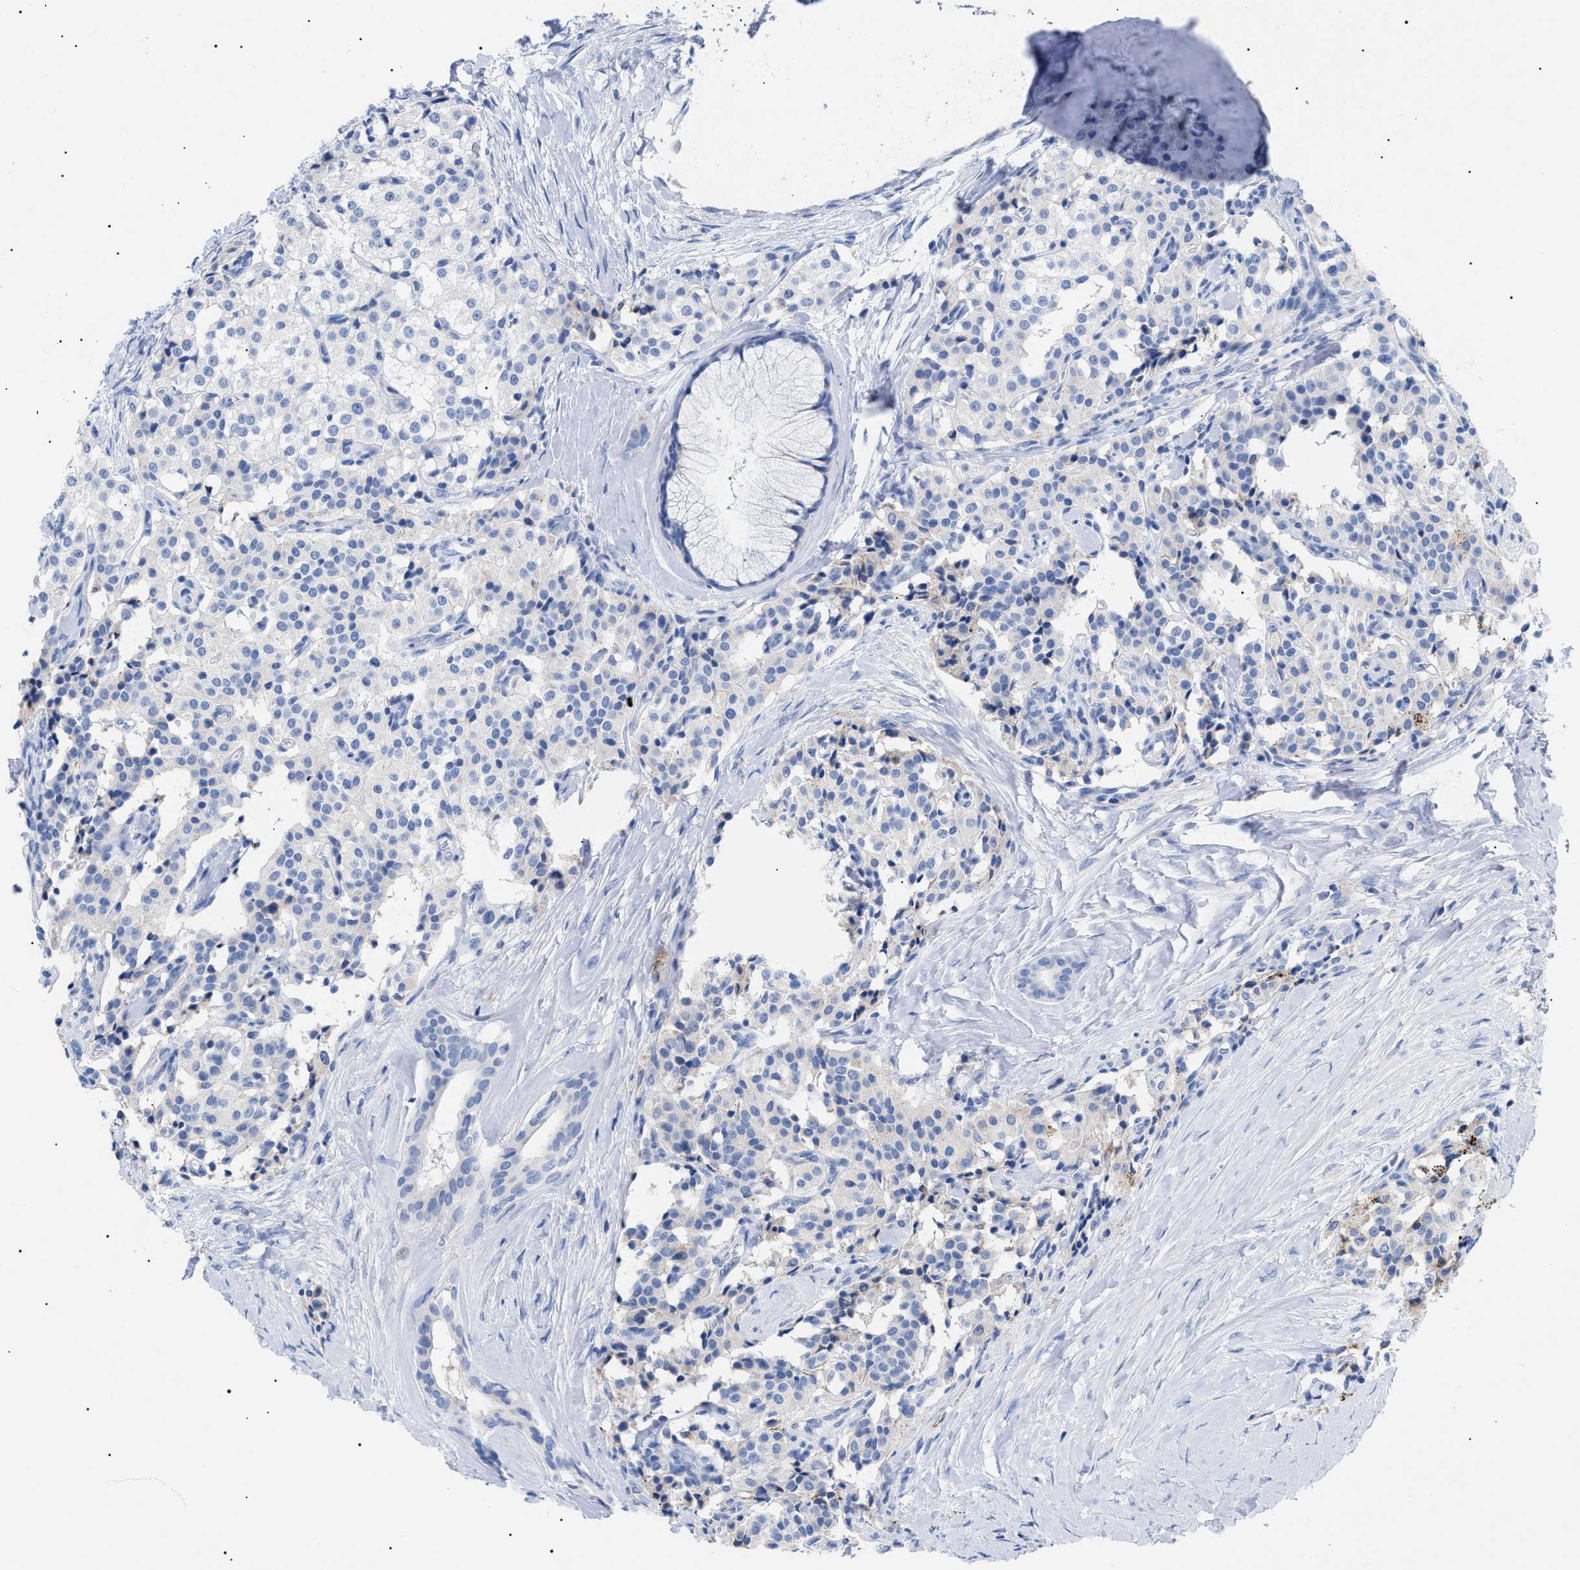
{"staining": {"intensity": "negative", "quantity": "none", "location": "none"}, "tissue": "carcinoid", "cell_type": "Tumor cells", "image_type": "cancer", "snomed": [{"axis": "morphology", "description": "Carcinoid, malignant, NOS"}, {"axis": "topography", "description": "Lung"}], "caption": "The immunohistochemistry (IHC) micrograph has no significant positivity in tumor cells of malignant carcinoid tissue.", "gene": "ACKR1", "patient": {"sex": "male", "age": 30}}